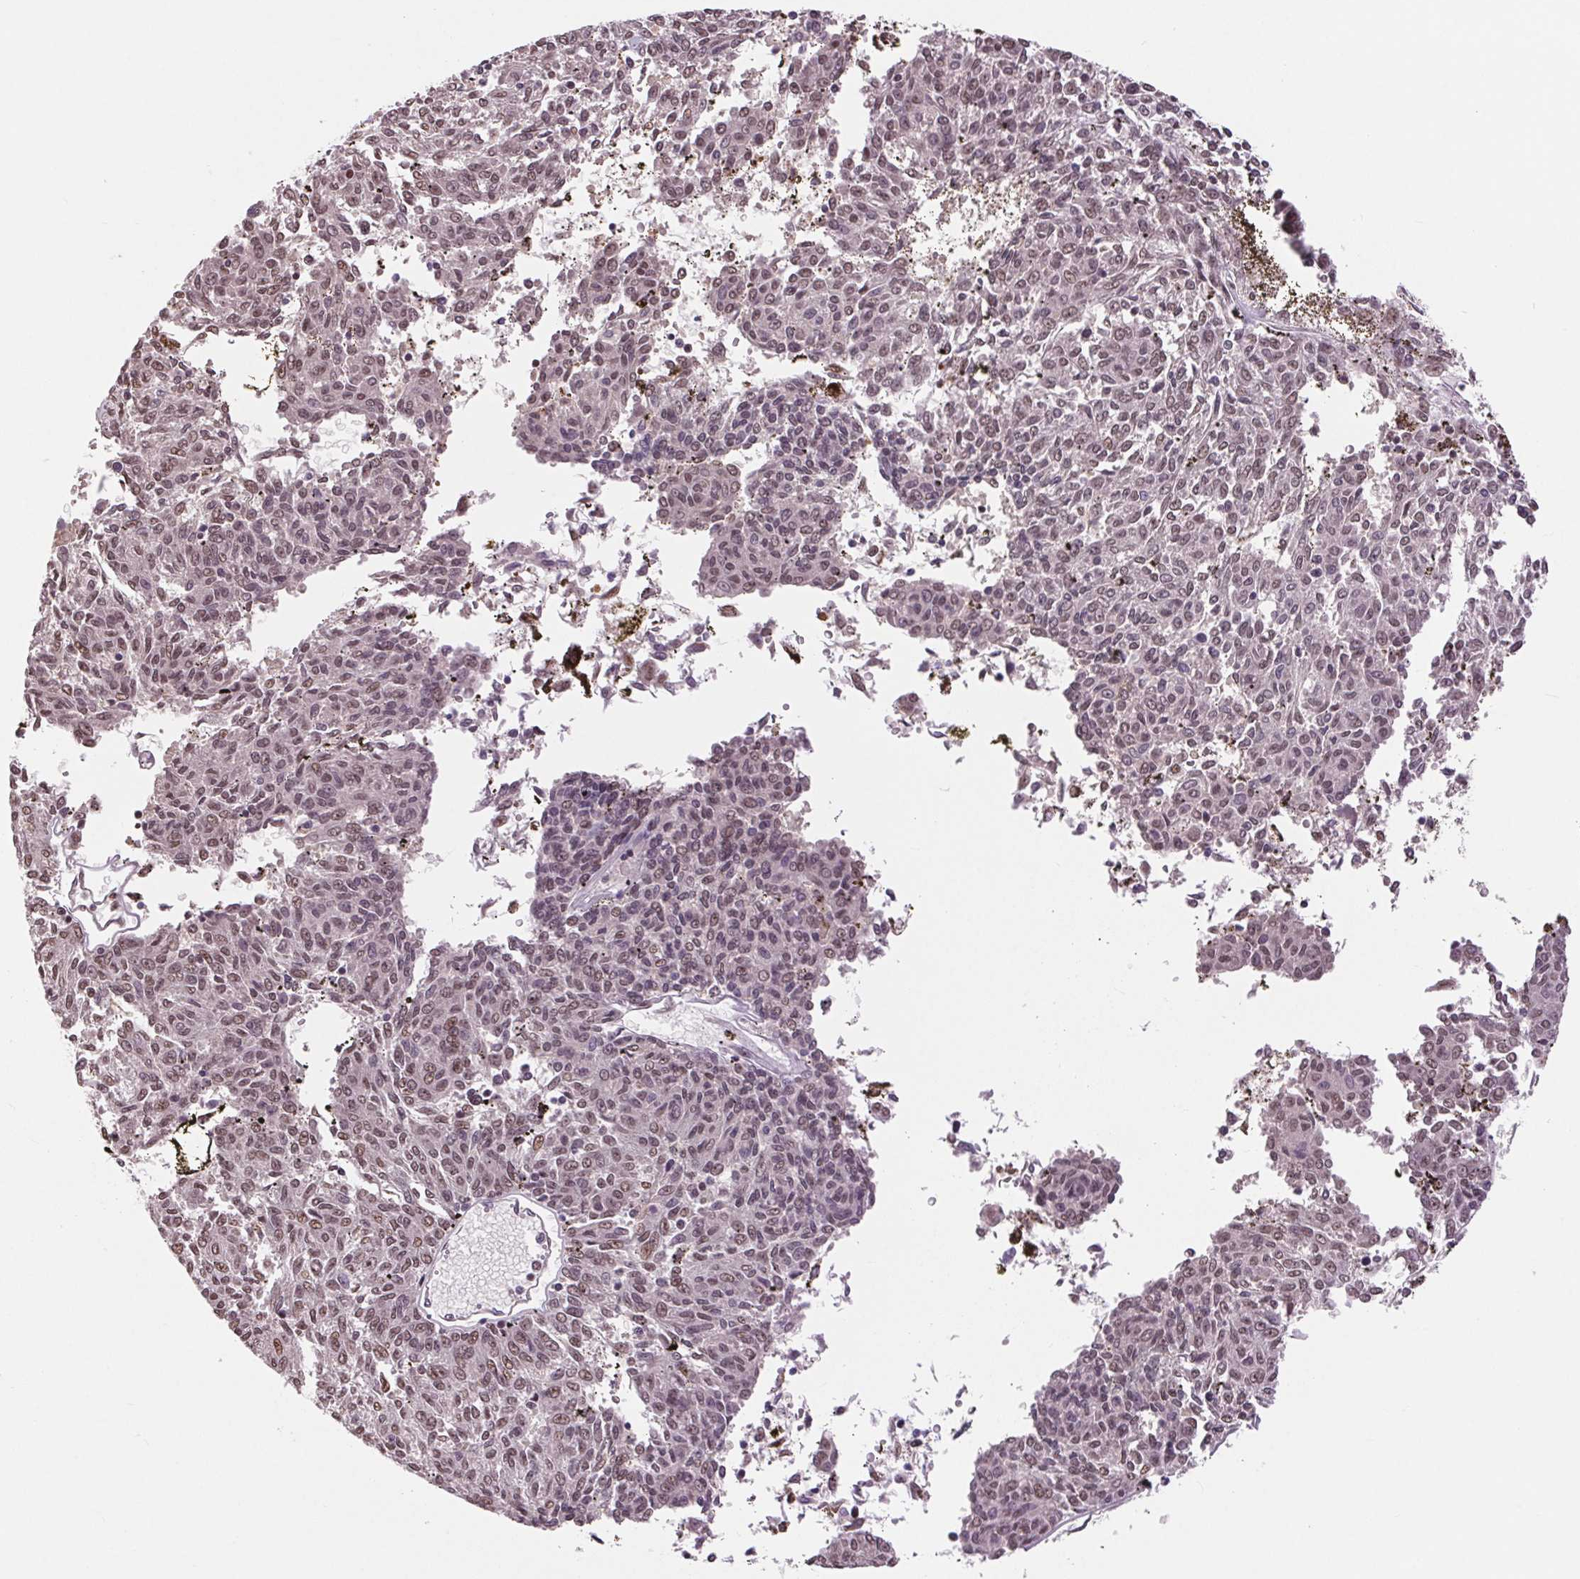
{"staining": {"intensity": "moderate", "quantity": "25%-75%", "location": "nuclear"}, "tissue": "melanoma", "cell_type": "Tumor cells", "image_type": "cancer", "snomed": [{"axis": "morphology", "description": "Malignant melanoma, NOS"}, {"axis": "topography", "description": "Skin"}], "caption": "Immunohistochemistry (IHC) histopathology image of human melanoma stained for a protein (brown), which shows medium levels of moderate nuclear expression in approximately 25%-75% of tumor cells.", "gene": "RAD23A", "patient": {"sex": "female", "age": 72}}